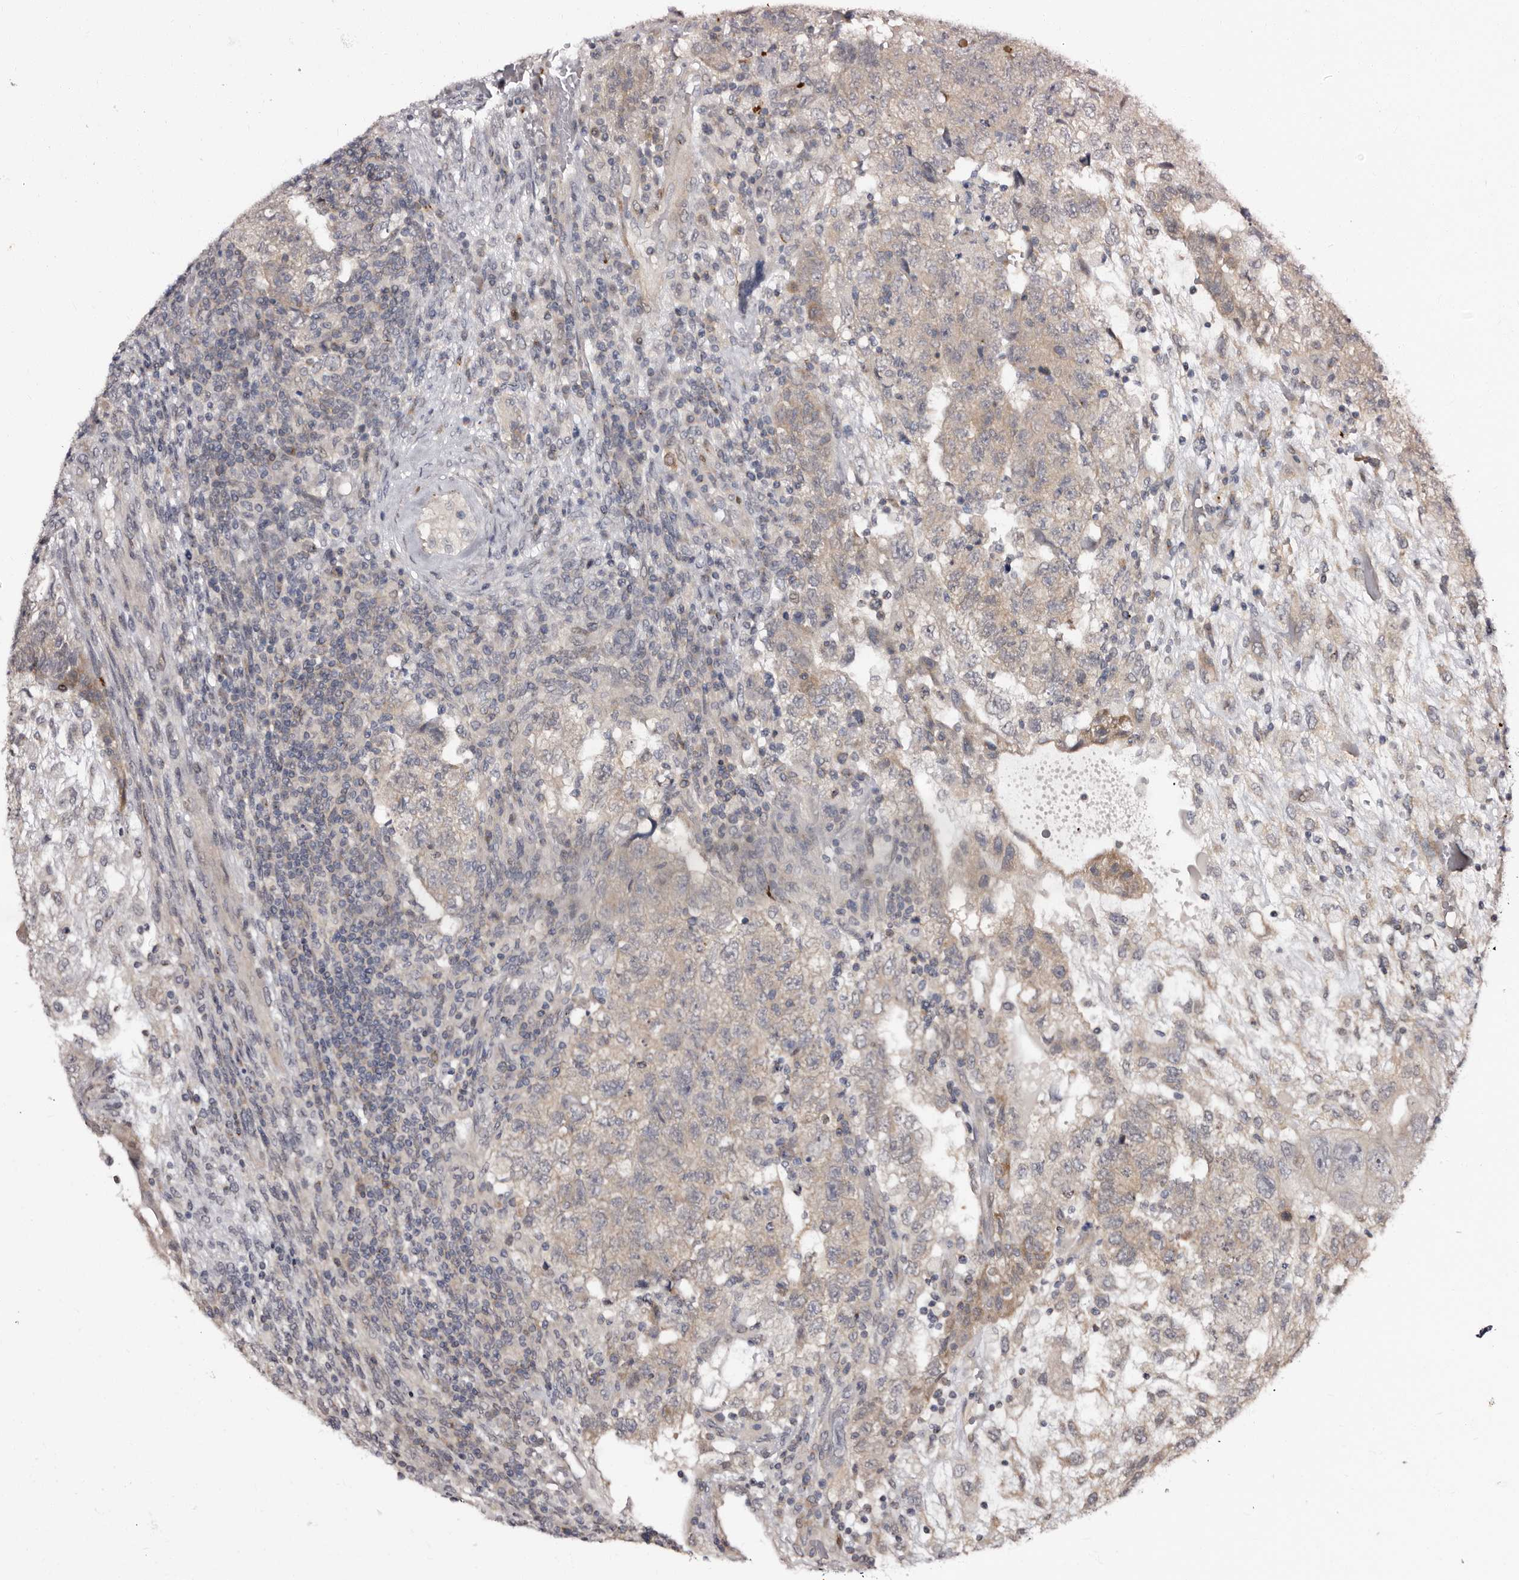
{"staining": {"intensity": "weak", "quantity": "<25%", "location": "cytoplasmic/membranous"}, "tissue": "testis cancer", "cell_type": "Tumor cells", "image_type": "cancer", "snomed": [{"axis": "morphology", "description": "Carcinoma, Embryonal, NOS"}, {"axis": "topography", "description": "Testis"}], "caption": "An image of human embryonal carcinoma (testis) is negative for staining in tumor cells. (IHC, brightfield microscopy, high magnification).", "gene": "PHF20L1", "patient": {"sex": "male", "age": 36}}